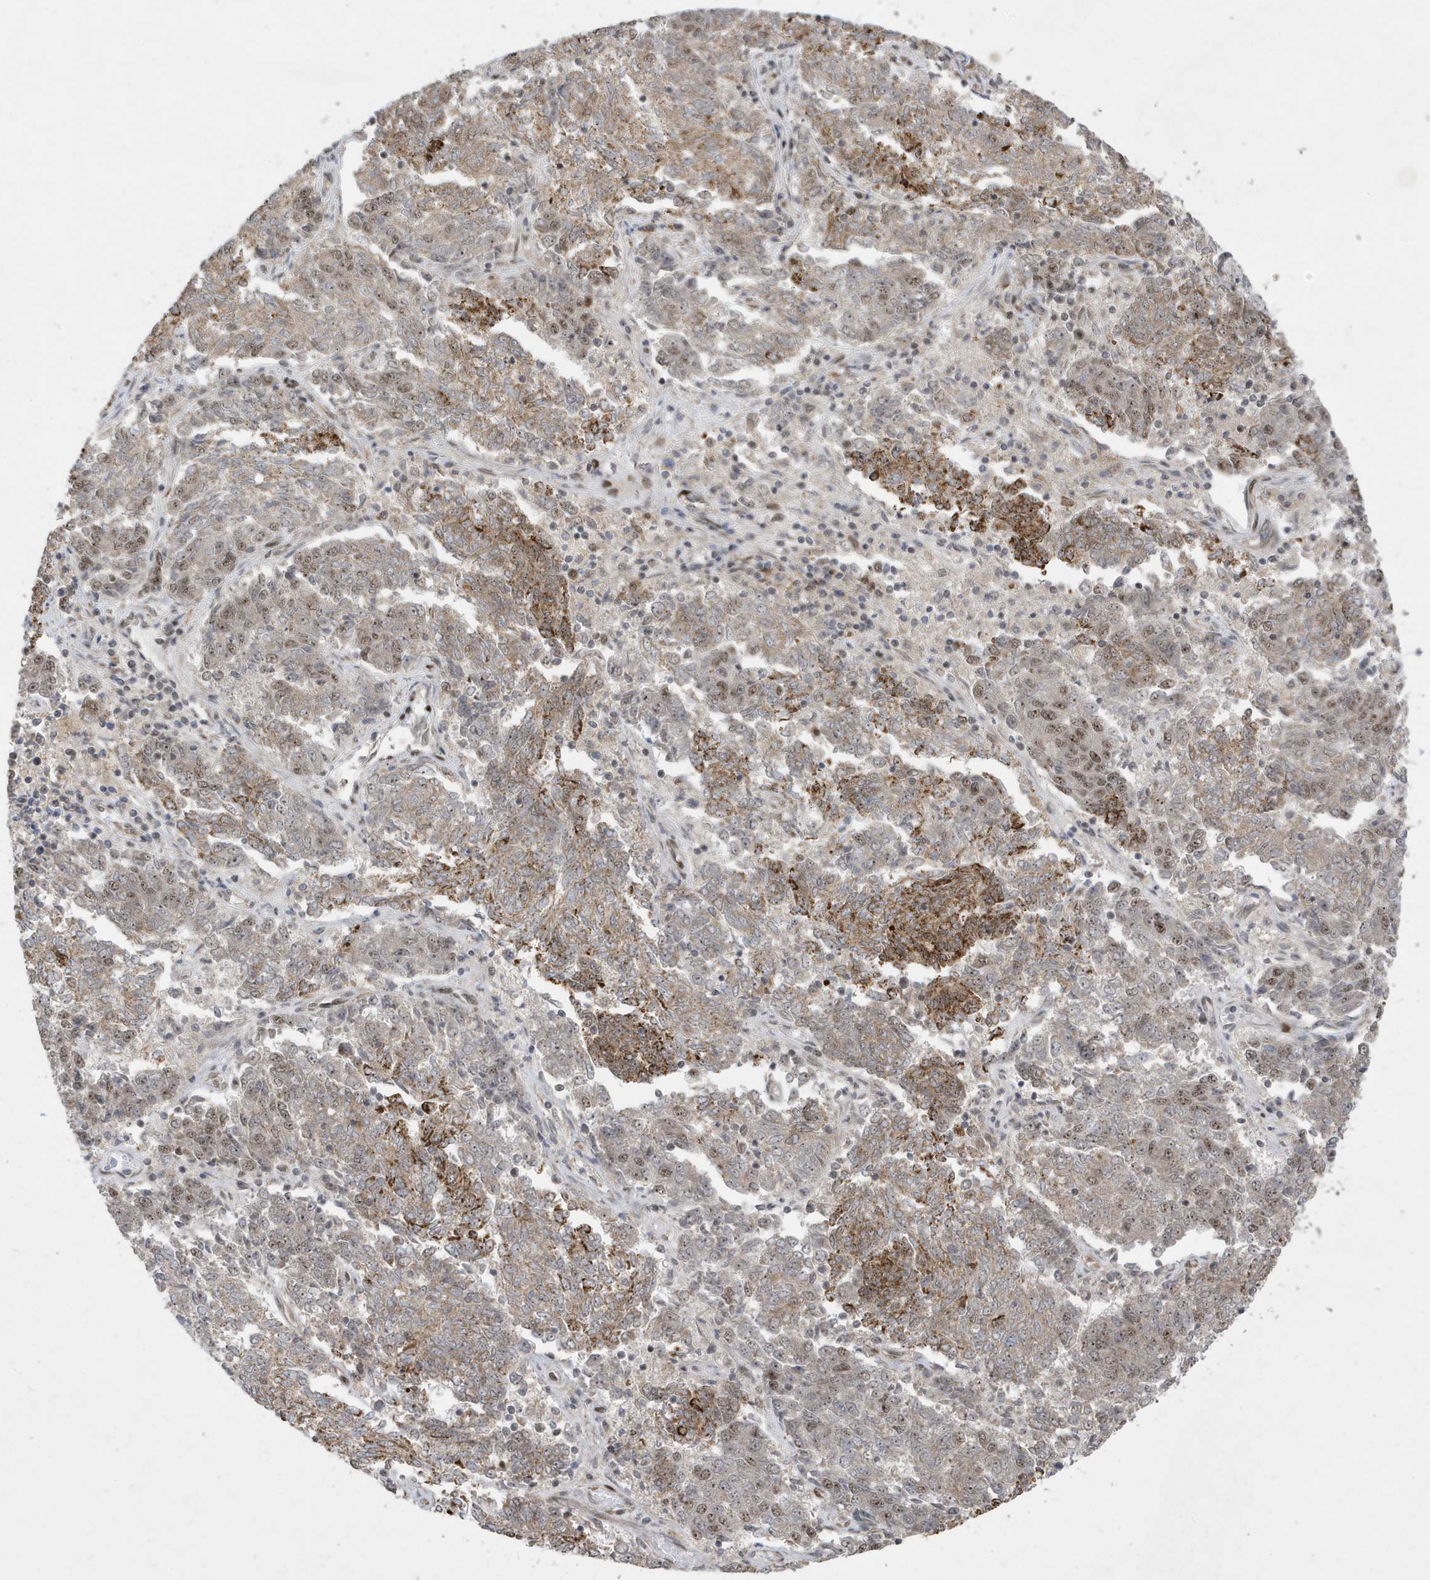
{"staining": {"intensity": "moderate", "quantity": "25%-75%", "location": "cytoplasmic/membranous,nuclear"}, "tissue": "endometrial cancer", "cell_type": "Tumor cells", "image_type": "cancer", "snomed": [{"axis": "morphology", "description": "Adenocarcinoma, NOS"}, {"axis": "topography", "description": "Endometrium"}], "caption": "A medium amount of moderate cytoplasmic/membranous and nuclear staining is identified in about 25%-75% of tumor cells in adenocarcinoma (endometrial) tissue.", "gene": "FAM9B", "patient": {"sex": "female", "age": 80}}